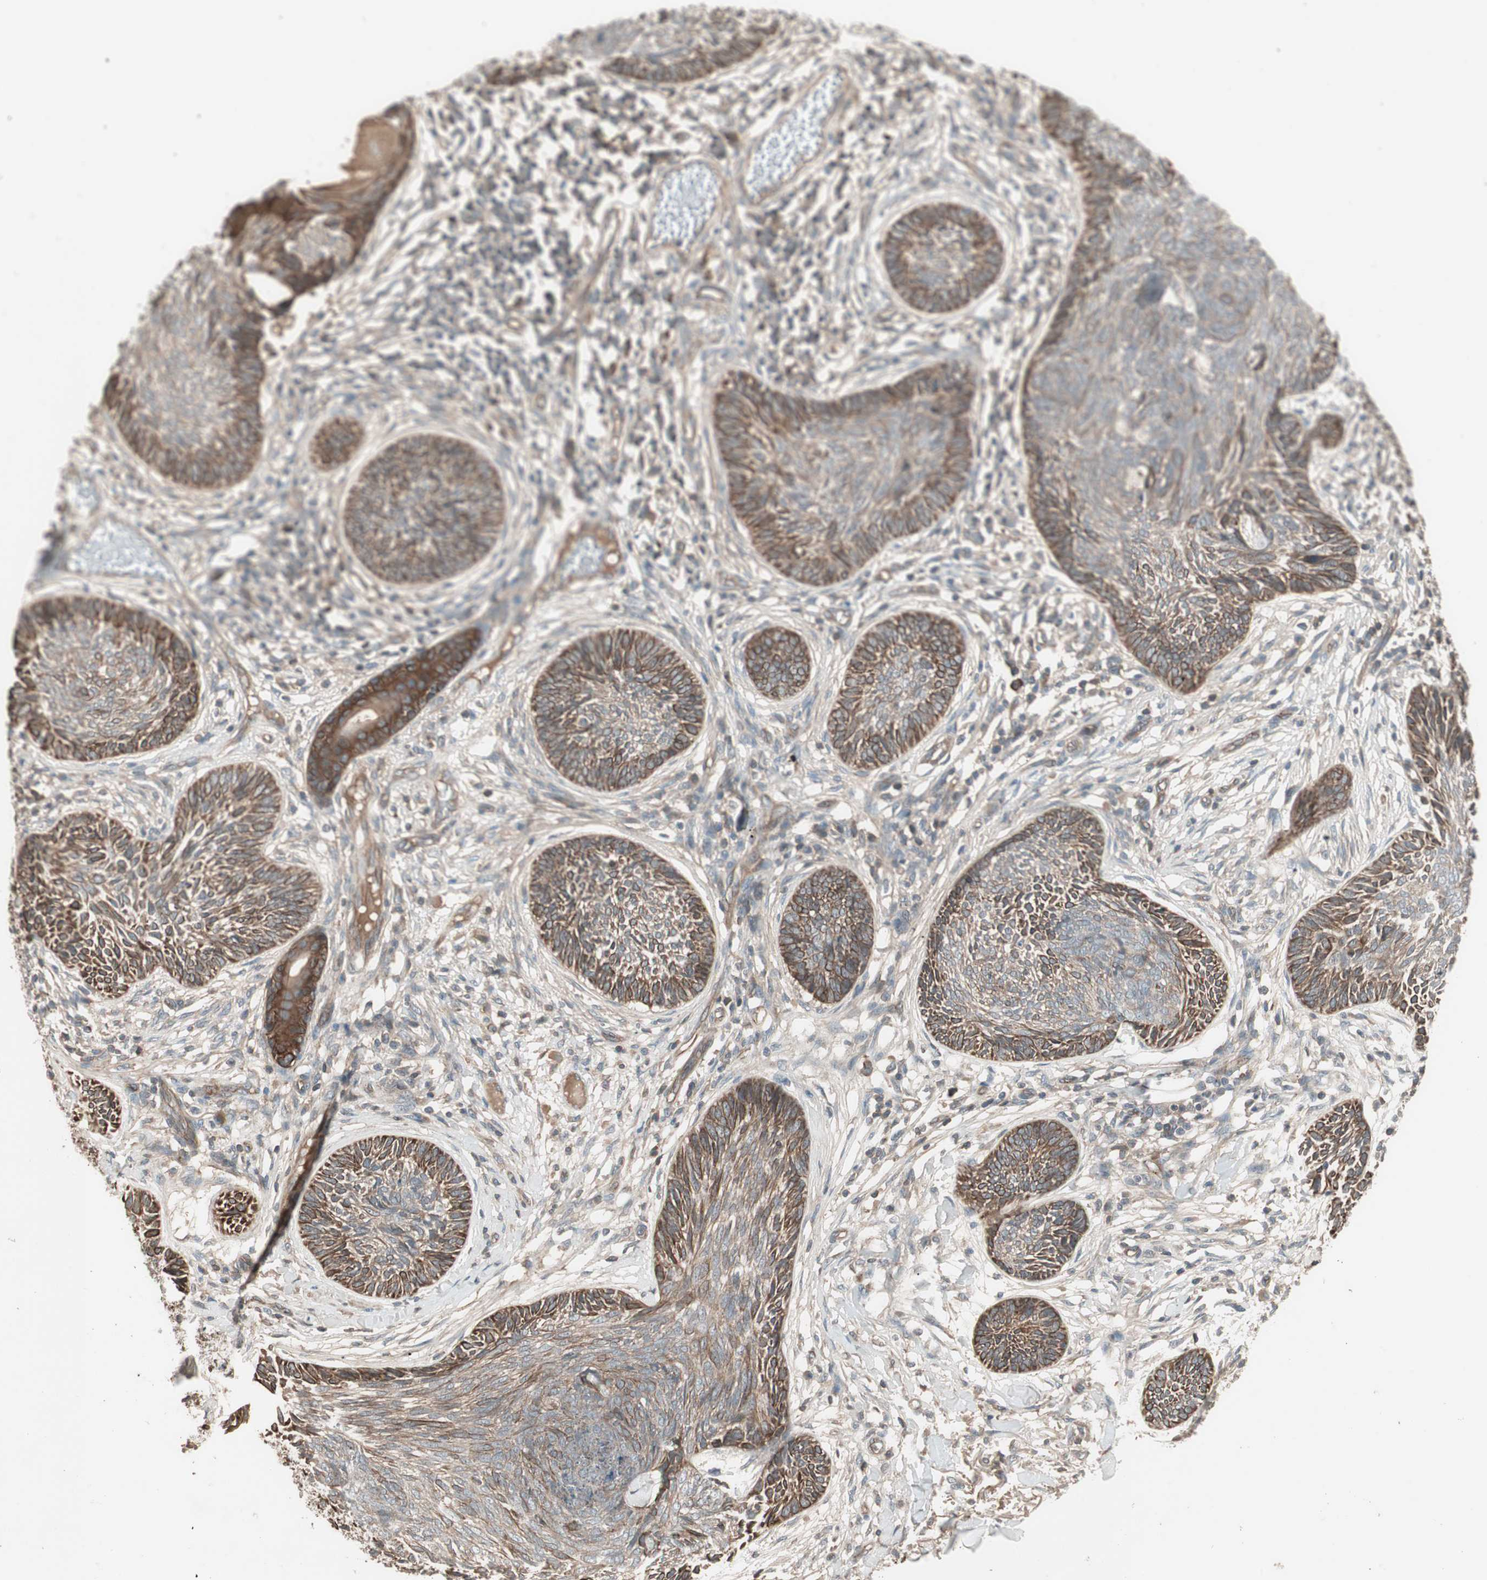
{"staining": {"intensity": "strong", "quantity": "25%-75%", "location": "cytoplasmic/membranous"}, "tissue": "skin cancer", "cell_type": "Tumor cells", "image_type": "cancer", "snomed": [{"axis": "morphology", "description": "Papilloma, NOS"}, {"axis": "morphology", "description": "Basal cell carcinoma"}, {"axis": "topography", "description": "Skin"}], "caption": "Immunohistochemical staining of papilloma (skin) shows high levels of strong cytoplasmic/membranous protein staining in about 25%-75% of tumor cells.", "gene": "TFPI", "patient": {"sex": "male", "age": 87}}